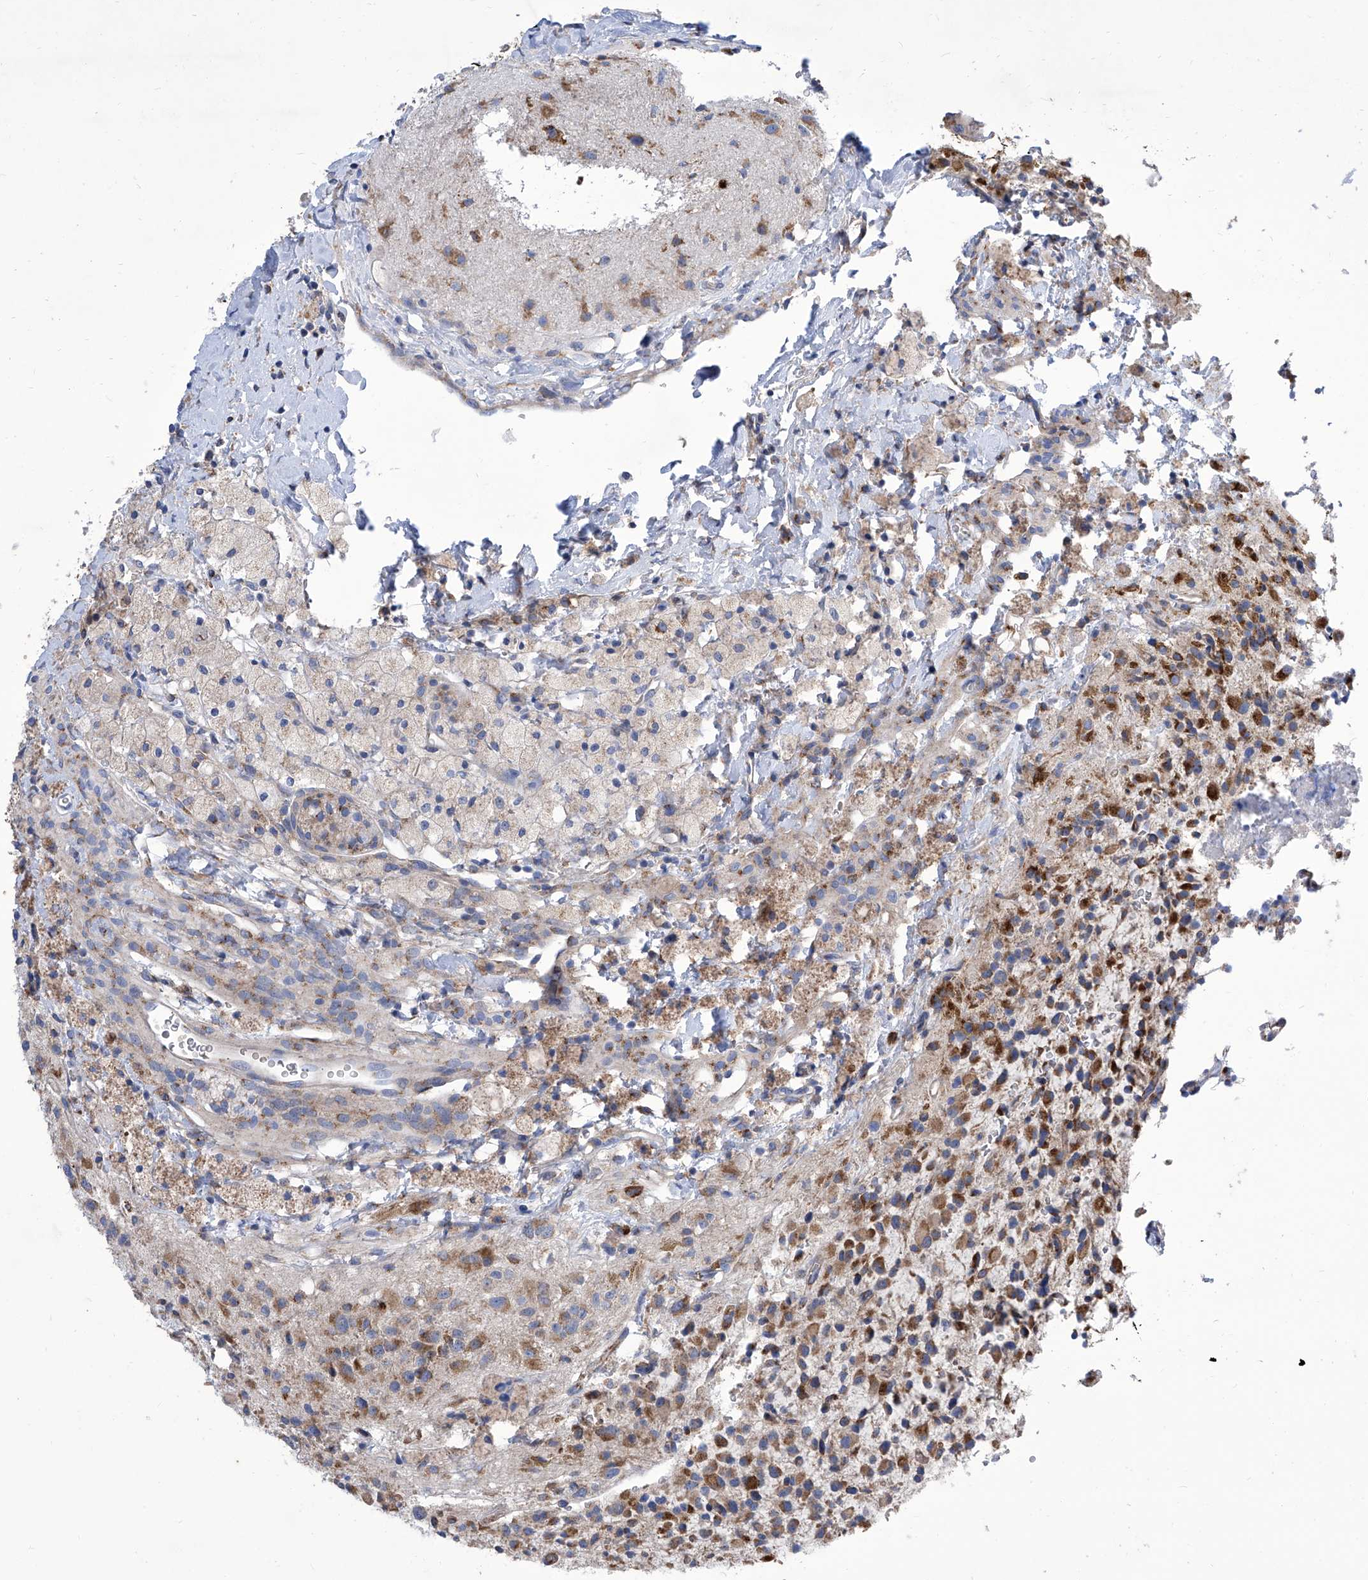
{"staining": {"intensity": "moderate", "quantity": "<25%", "location": "cytoplasmic/membranous"}, "tissue": "glioma", "cell_type": "Tumor cells", "image_type": "cancer", "snomed": [{"axis": "morphology", "description": "Glioma, malignant, High grade"}, {"axis": "topography", "description": "Brain"}], "caption": "This image shows immunohistochemistry staining of human glioma, with low moderate cytoplasmic/membranous staining in about <25% of tumor cells.", "gene": "TJAP1", "patient": {"sex": "male", "age": 34}}